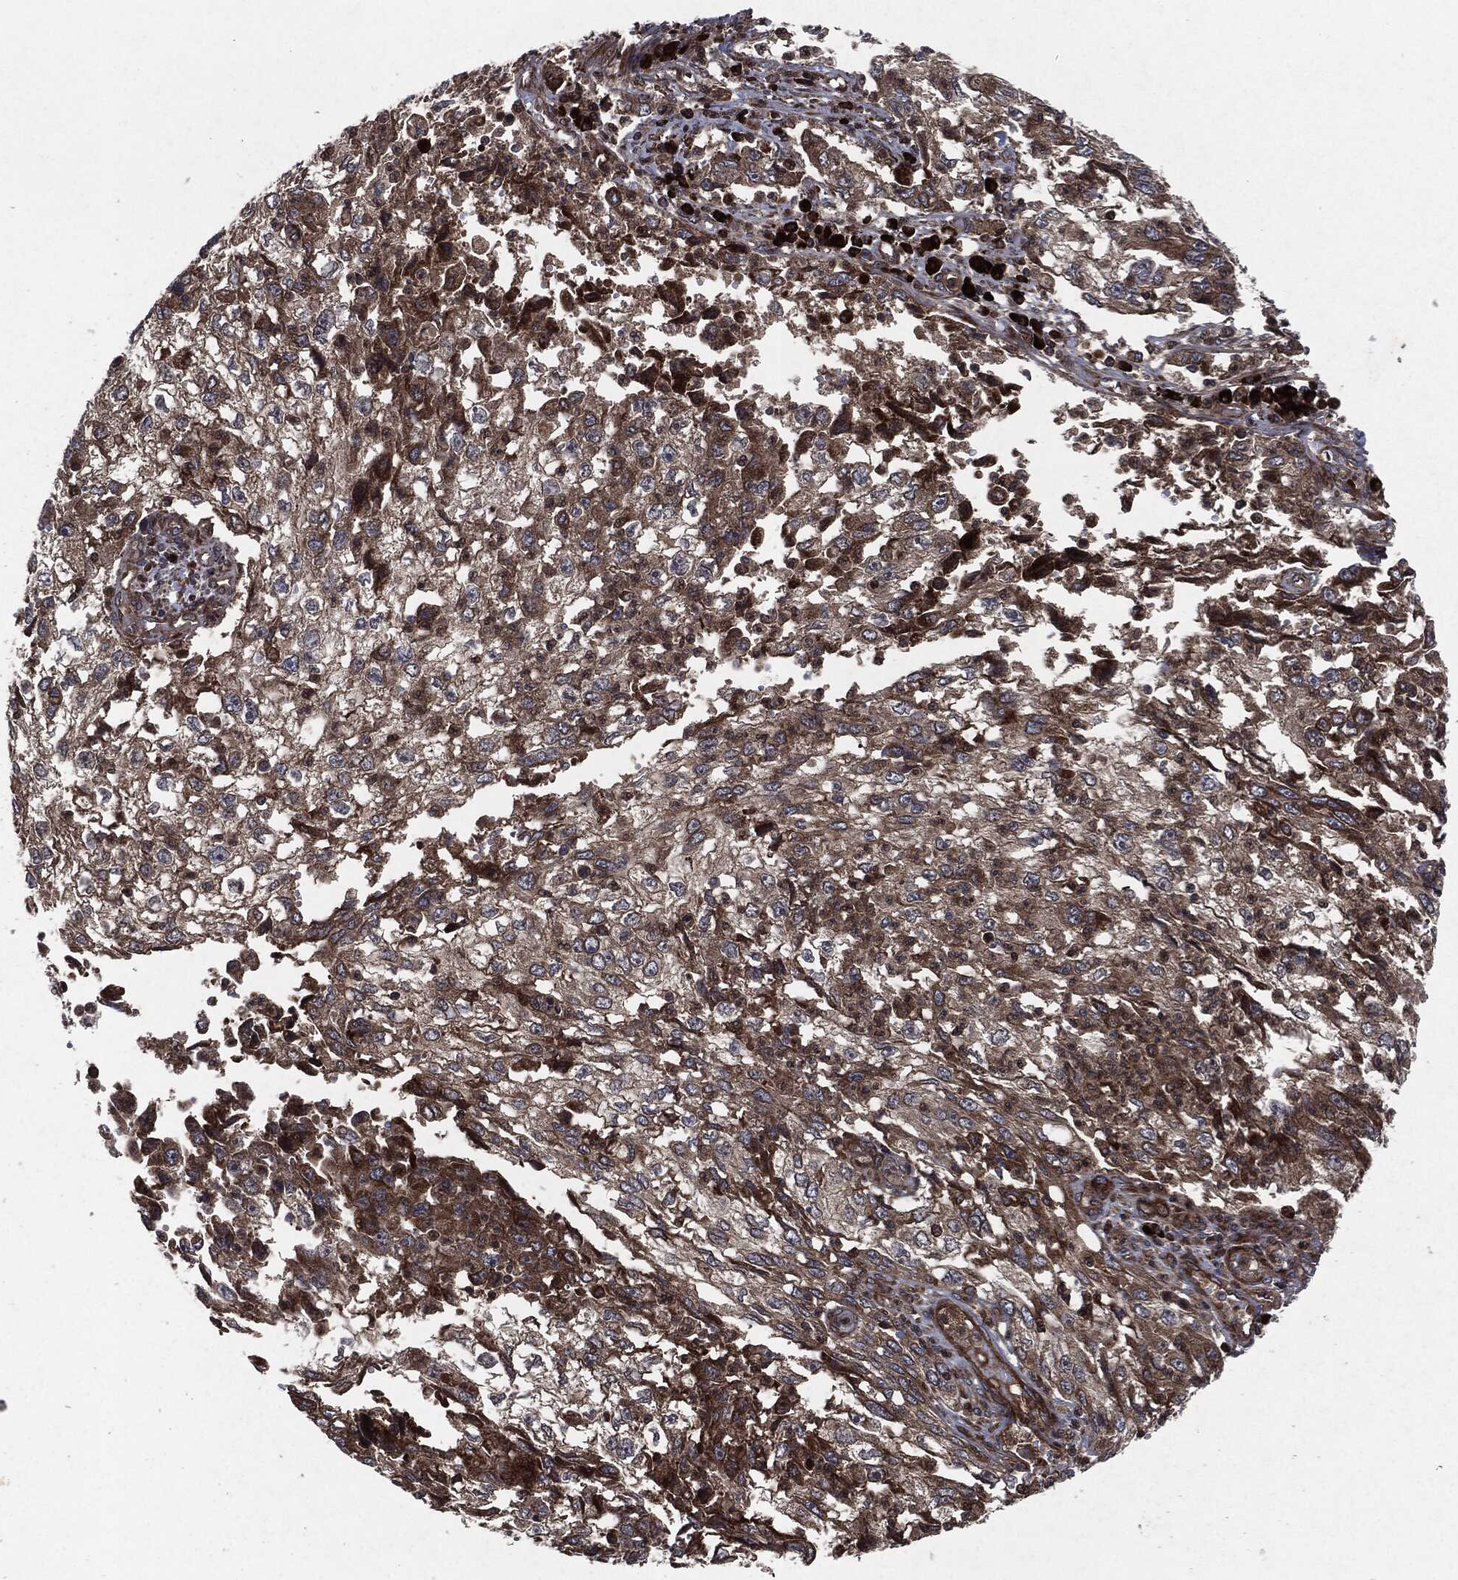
{"staining": {"intensity": "strong", "quantity": "<25%", "location": "cytoplasmic/membranous"}, "tissue": "cervical cancer", "cell_type": "Tumor cells", "image_type": "cancer", "snomed": [{"axis": "morphology", "description": "Squamous cell carcinoma, NOS"}, {"axis": "topography", "description": "Cervix"}], "caption": "High-magnification brightfield microscopy of squamous cell carcinoma (cervical) stained with DAB (3,3'-diaminobenzidine) (brown) and counterstained with hematoxylin (blue). tumor cells exhibit strong cytoplasmic/membranous expression is appreciated in approximately<25% of cells.", "gene": "RAF1", "patient": {"sex": "female", "age": 36}}